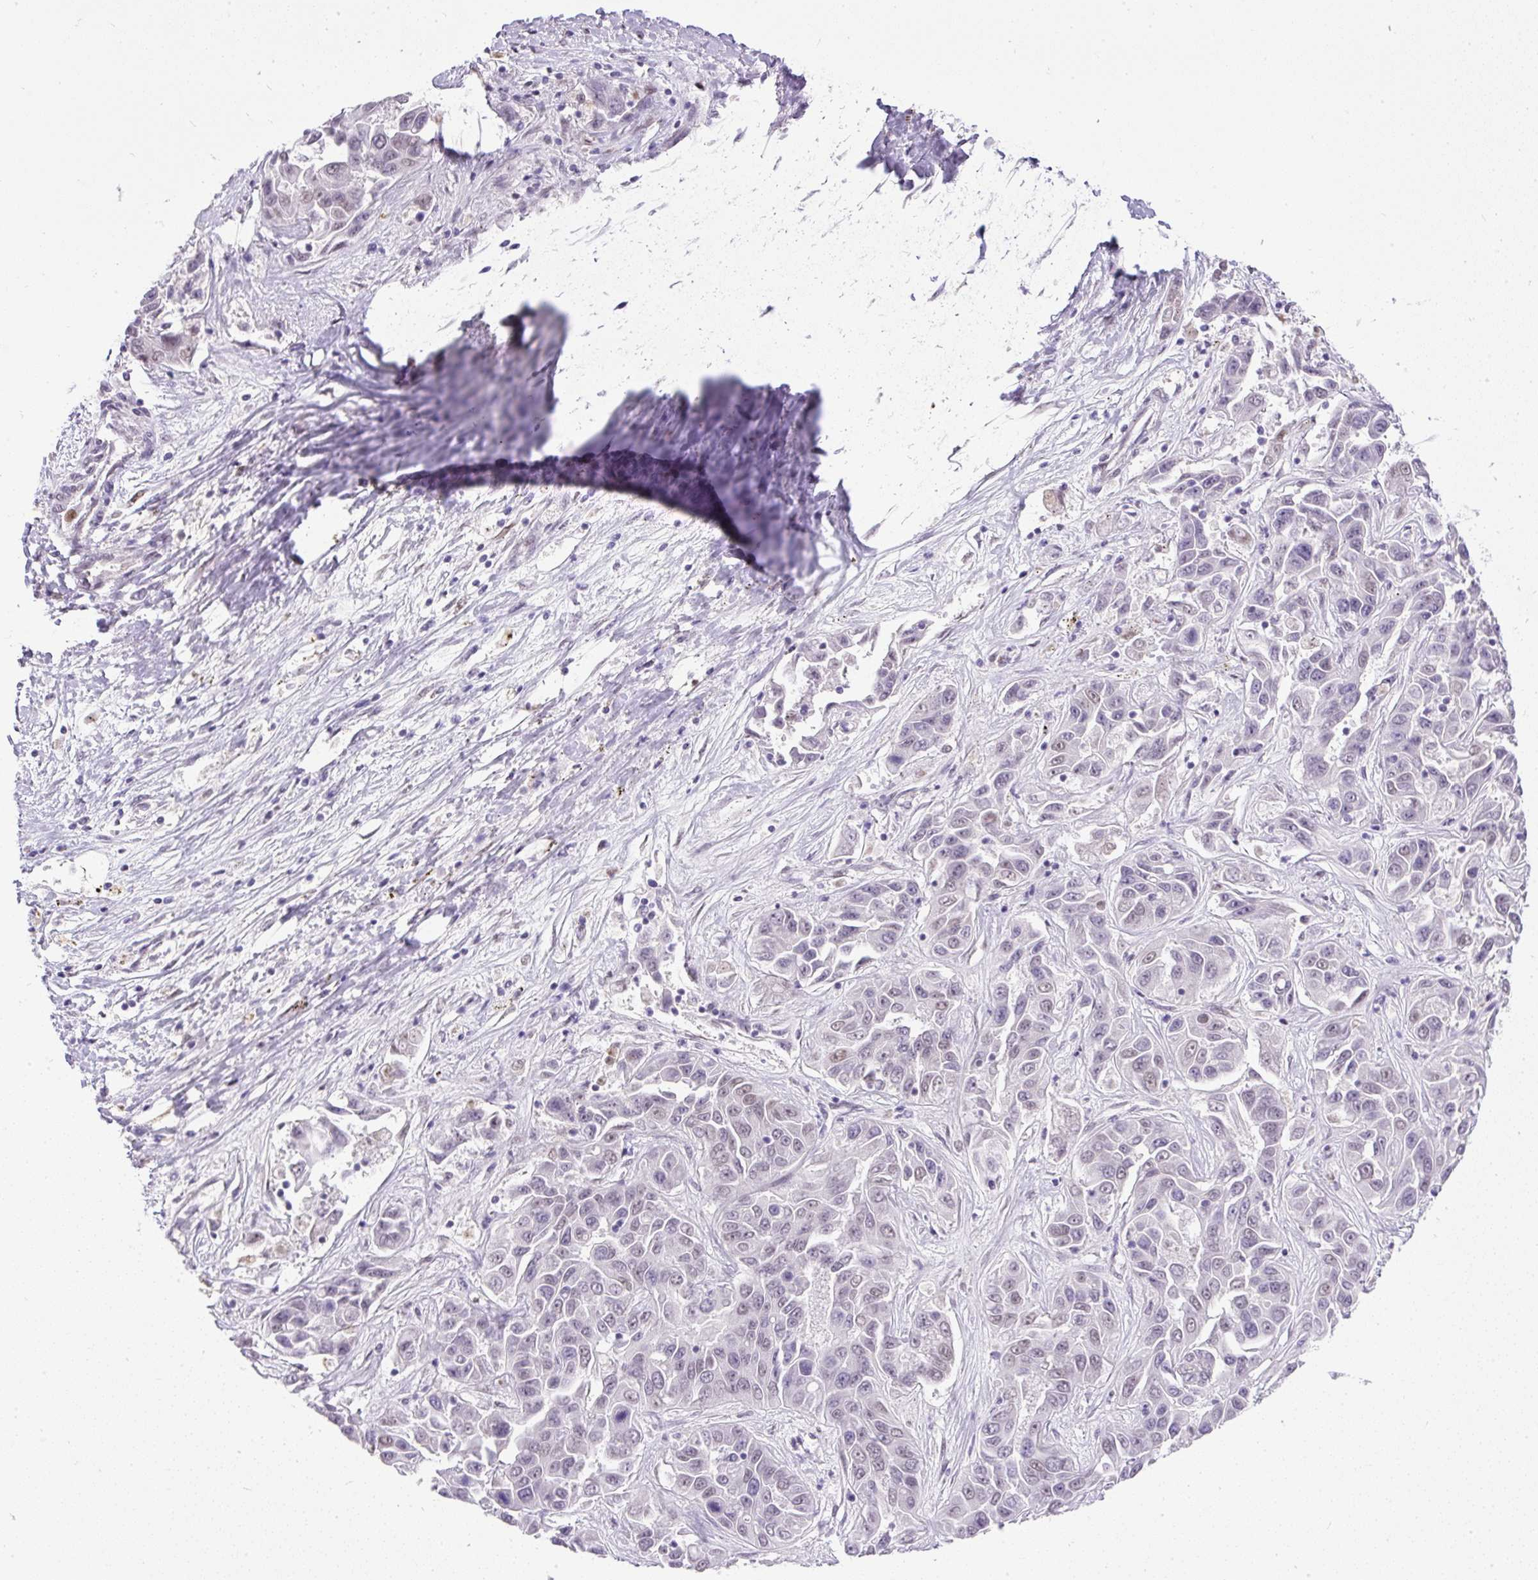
{"staining": {"intensity": "weak", "quantity": "25%-75%", "location": "nuclear"}, "tissue": "liver cancer", "cell_type": "Tumor cells", "image_type": "cancer", "snomed": [{"axis": "morphology", "description": "Cholangiocarcinoma"}, {"axis": "topography", "description": "Liver"}], "caption": "Protein staining by immunohistochemistry reveals weak nuclear staining in approximately 25%-75% of tumor cells in liver cancer.", "gene": "WNT10B", "patient": {"sex": "female", "age": 52}}